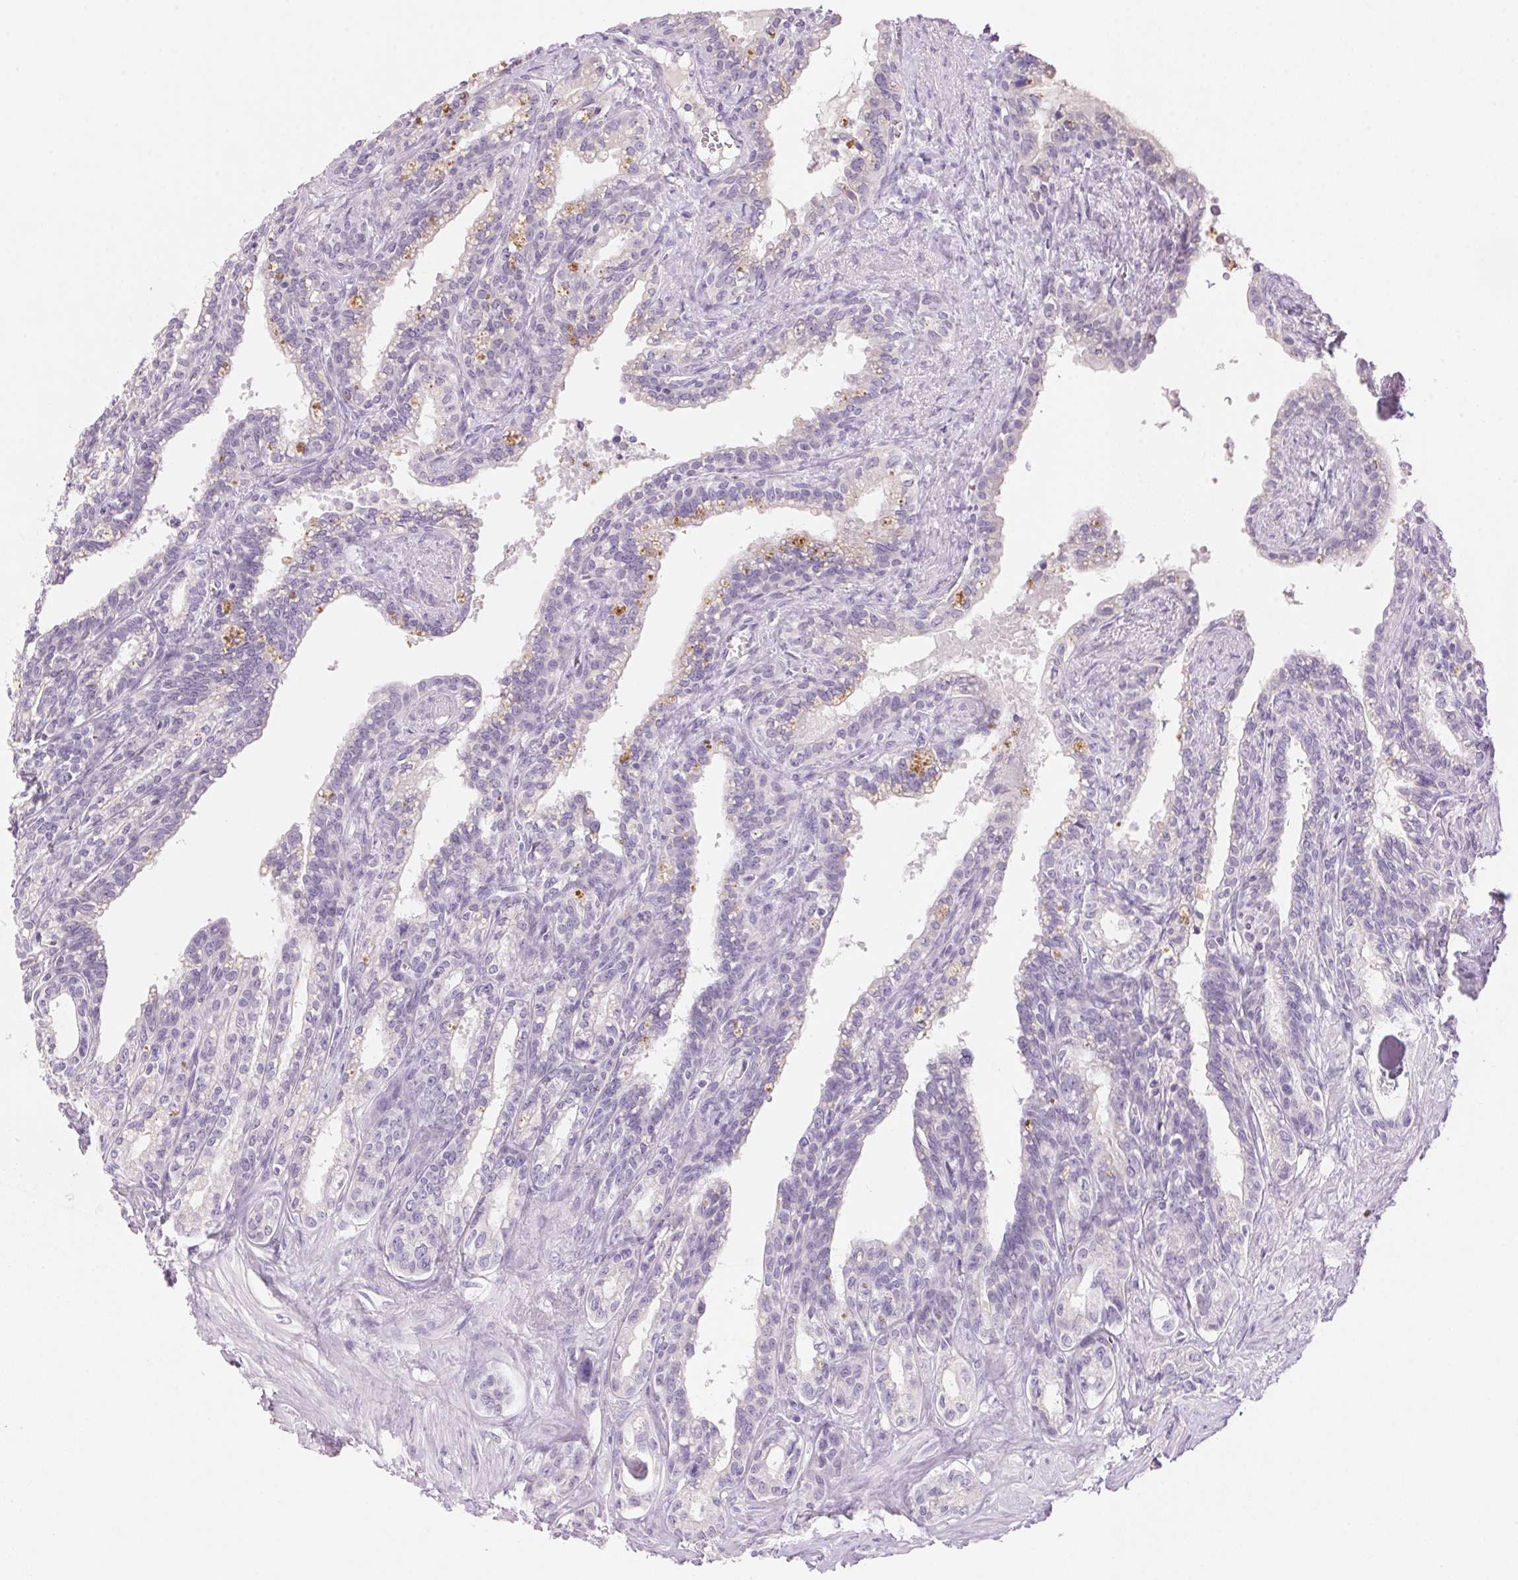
{"staining": {"intensity": "negative", "quantity": "none", "location": "none"}, "tissue": "seminal vesicle", "cell_type": "Glandular cells", "image_type": "normal", "snomed": [{"axis": "morphology", "description": "Normal tissue, NOS"}, {"axis": "morphology", "description": "Urothelial carcinoma, NOS"}, {"axis": "topography", "description": "Urinary bladder"}, {"axis": "topography", "description": "Seminal veicle"}], "caption": "High magnification brightfield microscopy of normal seminal vesicle stained with DAB (3,3'-diaminobenzidine) (brown) and counterstained with hematoxylin (blue): glandular cells show no significant positivity.", "gene": "HSD17B2", "patient": {"sex": "male", "age": 76}}